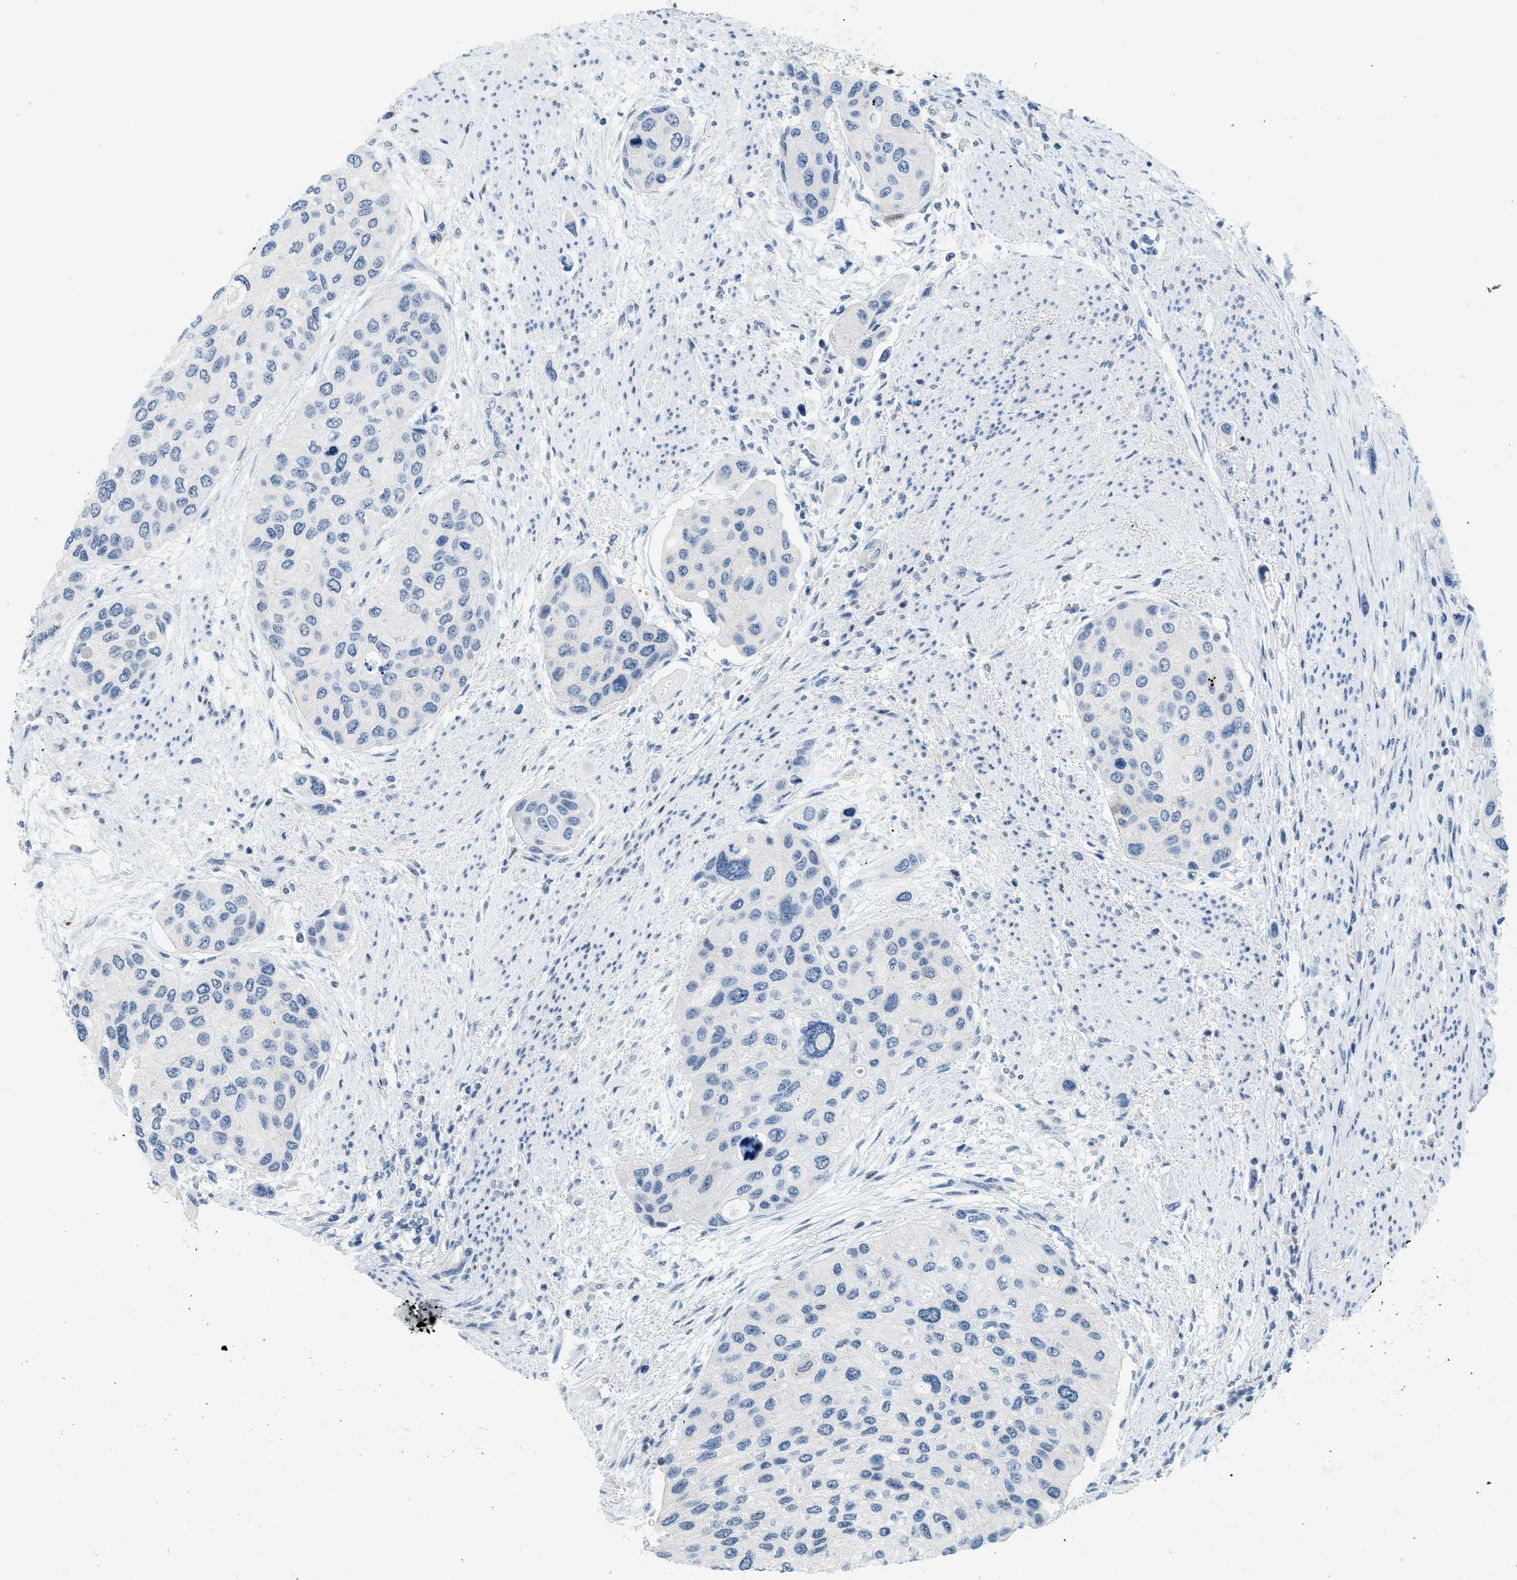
{"staining": {"intensity": "negative", "quantity": "none", "location": "none"}, "tissue": "urothelial cancer", "cell_type": "Tumor cells", "image_type": "cancer", "snomed": [{"axis": "morphology", "description": "Urothelial carcinoma, High grade"}, {"axis": "topography", "description": "Urinary bladder"}], "caption": "IHC photomicrograph of neoplastic tissue: urothelial cancer stained with DAB displays no significant protein expression in tumor cells.", "gene": "CYP4X1", "patient": {"sex": "female", "age": 56}}